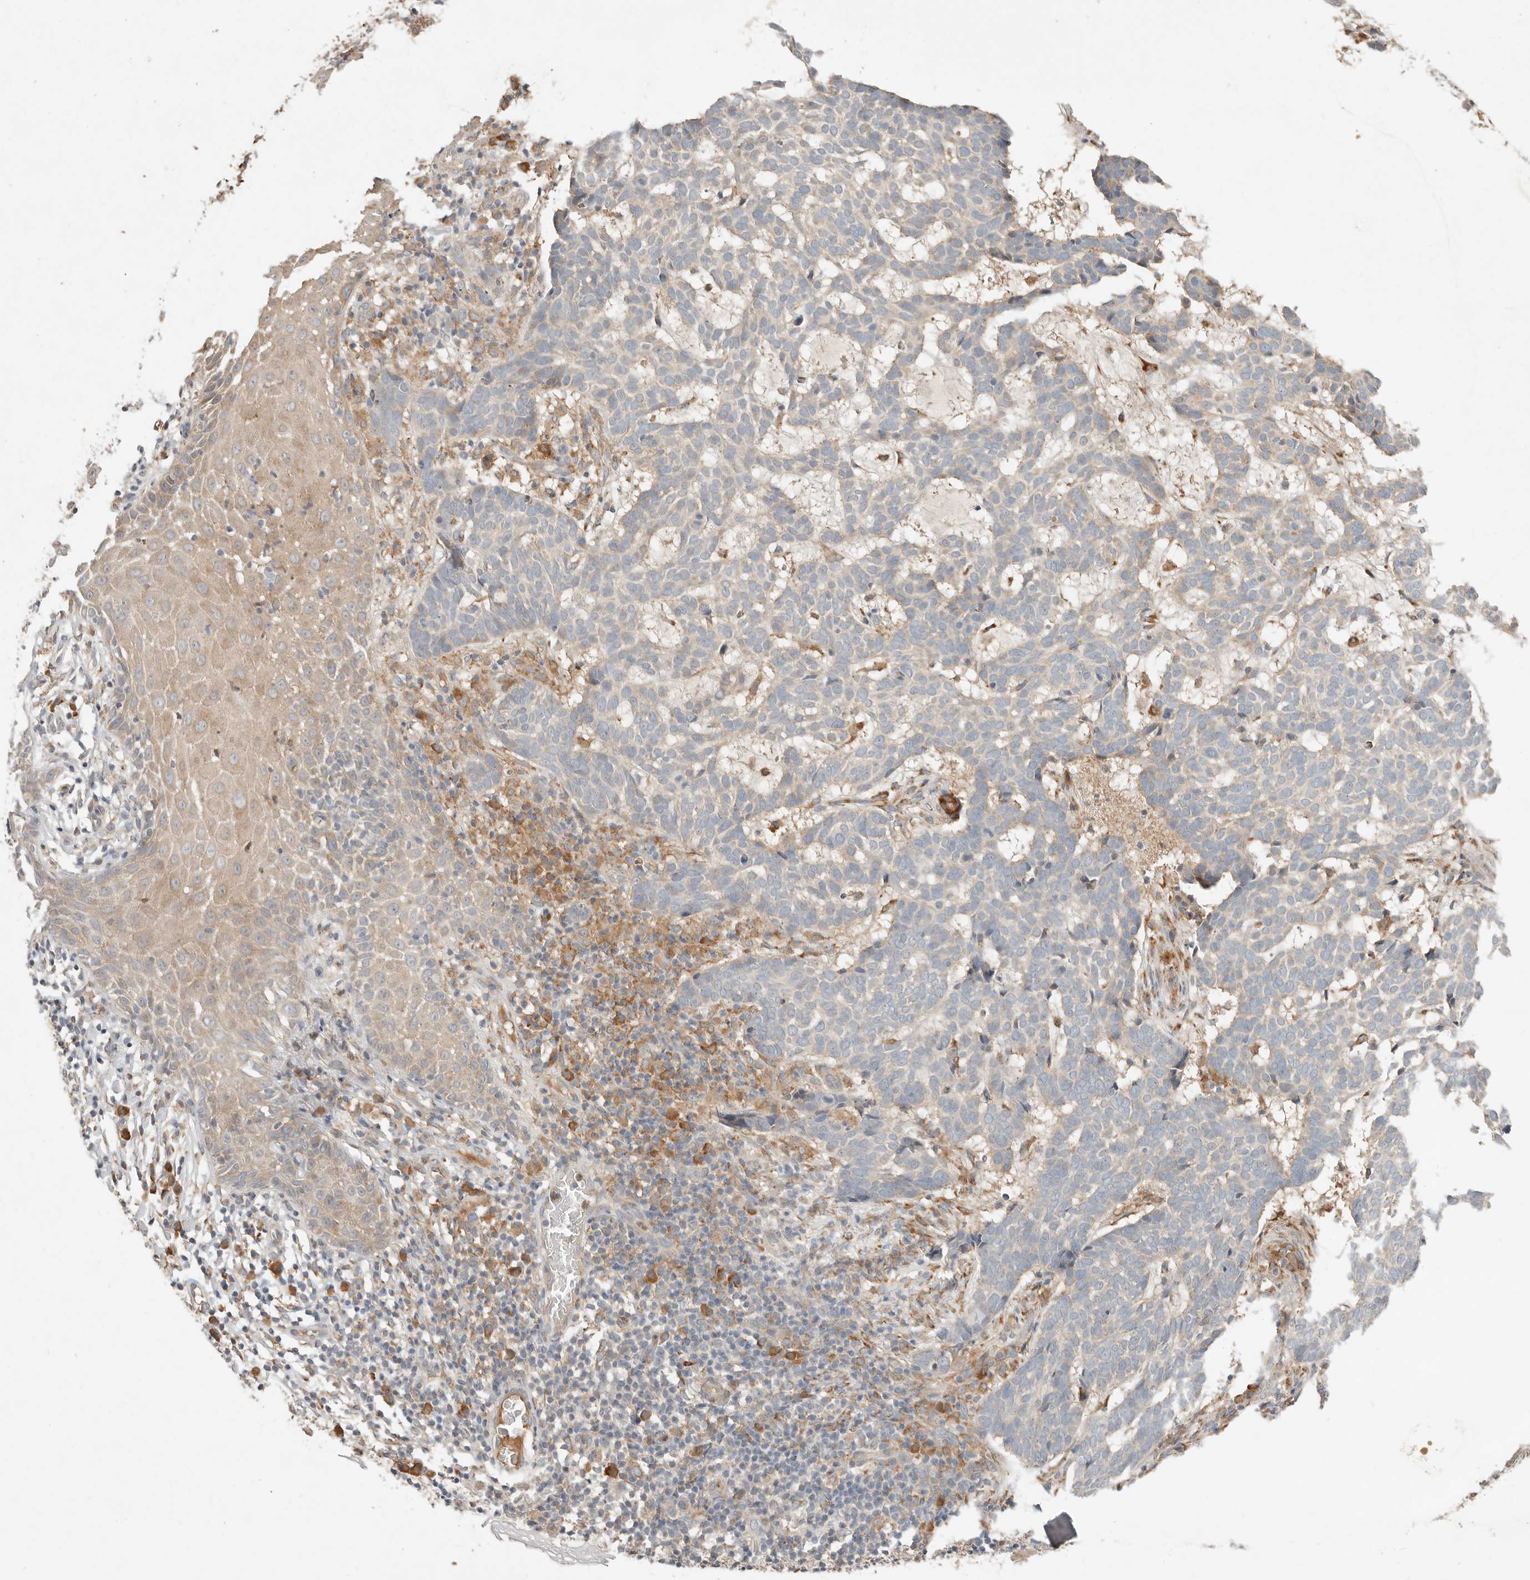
{"staining": {"intensity": "weak", "quantity": "<25%", "location": "cytoplasmic/membranous"}, "tissue": "skin cancer", "cell_type": "Tumor cells", "image_type": "cancer", "snomed": [{"axis": "morphology", "description": "Basal cell carcinoma"}, {"axis": "topography", "description": "Skin"}], "caption": "Immunohistochemistry histopathology image of human skin basal cell carcinoma stained for a protein (brown), which exhibits no positivity in tumor cells. The staining is performed using DAB (3,3'-diaminobenzidine) brown chromogen with nuclei counter-stained in using hematoxylin.", "gene": "ARHGEF10L", "patient": {"sex": "male", "age": 85}}